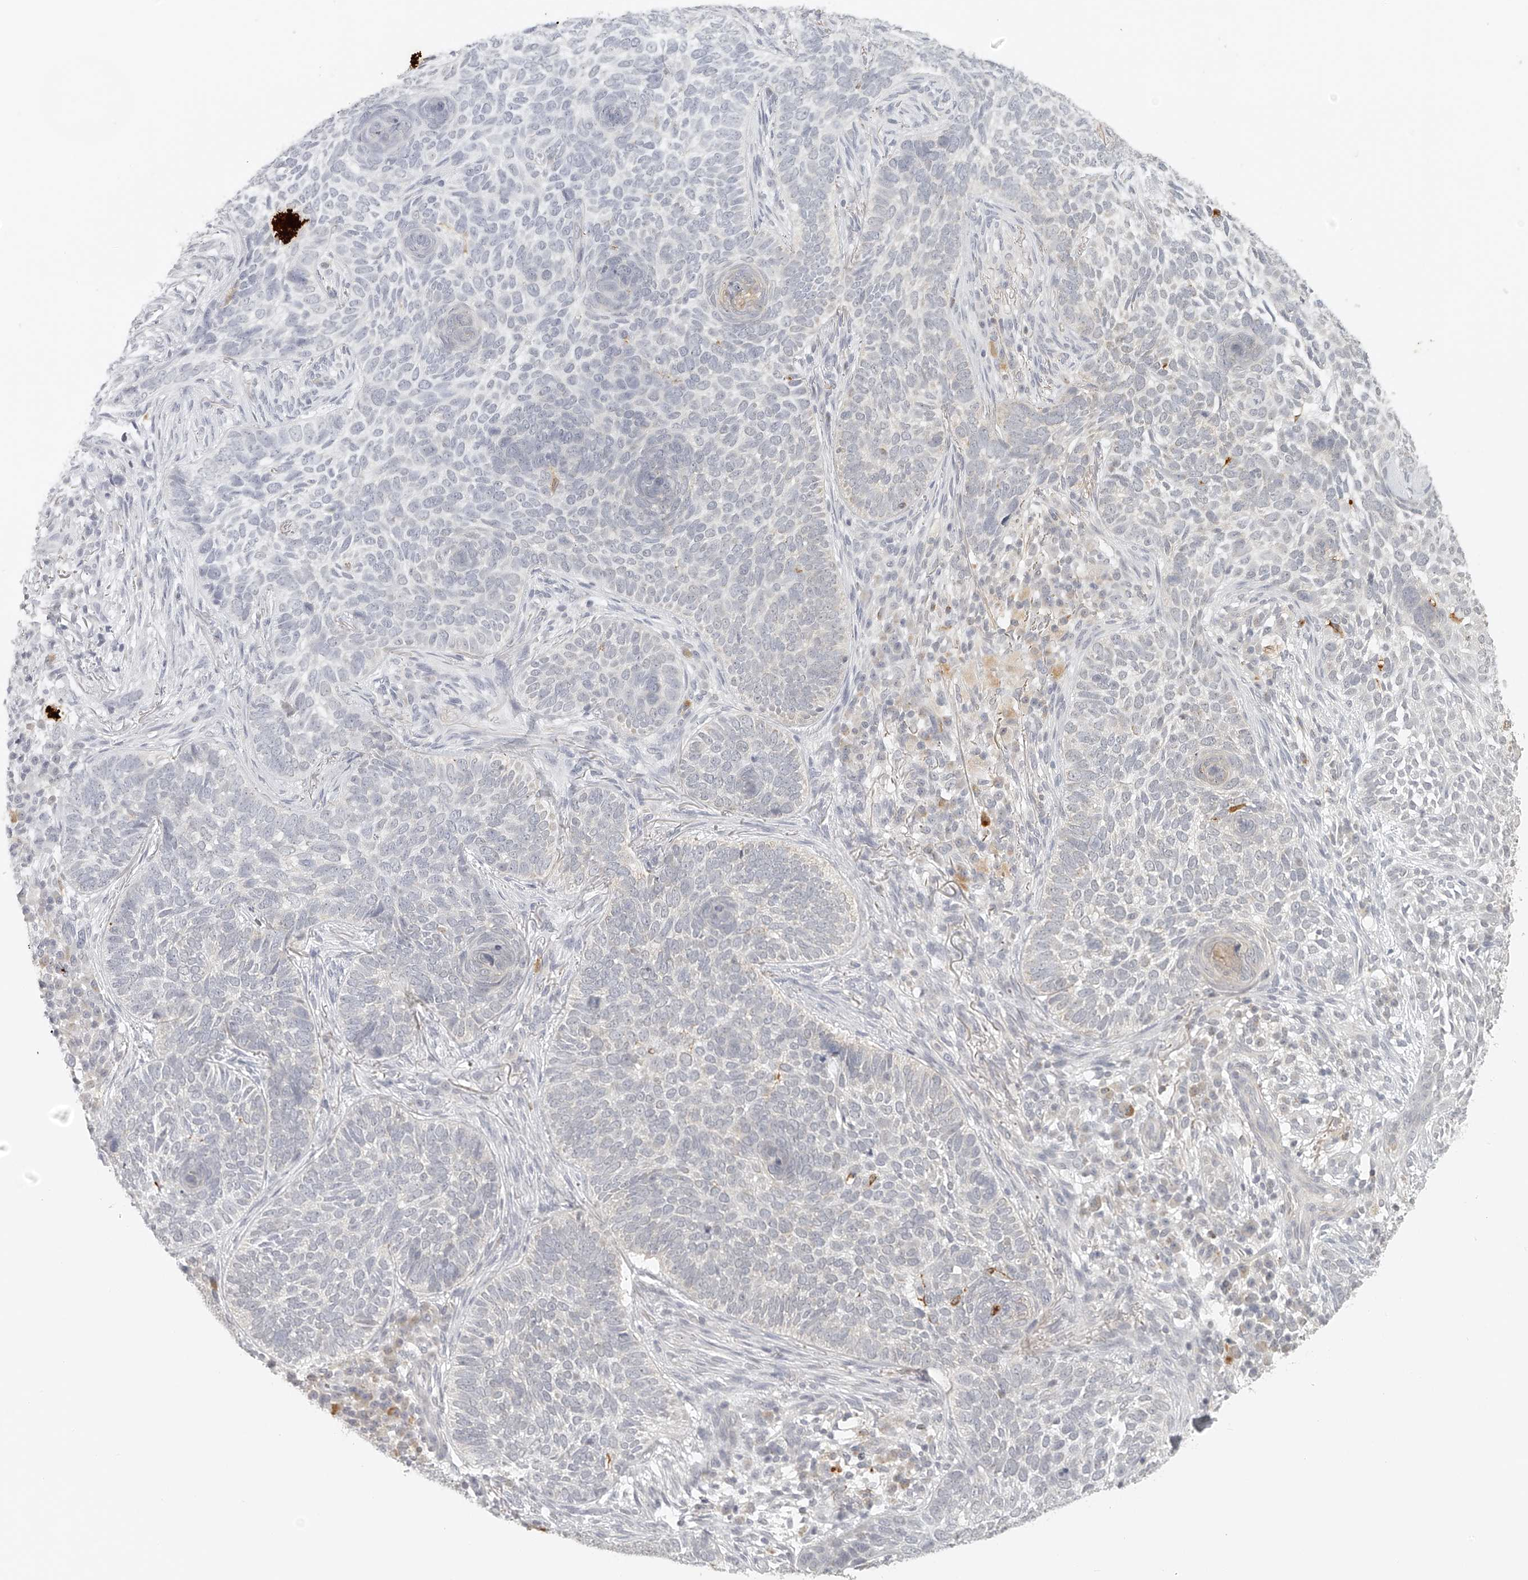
{"staining": {"intensity": "negative", "quantity": "none", "location": "none"}, "tissue": "skin cancer", "cell_type": "Tumor cells", "image_type": "cancer", "snomed": [{"axis": "morphology", "description": "Basal cell carcinoma"}, {"axis": "topography", "description": "Skin"}], "caption": "A micrograph of skin cancer stained for a protein reveals no brown staining in tumor cells.", "gene": "BCL2L11", "patient": {"sex": "female", "age": 64}}